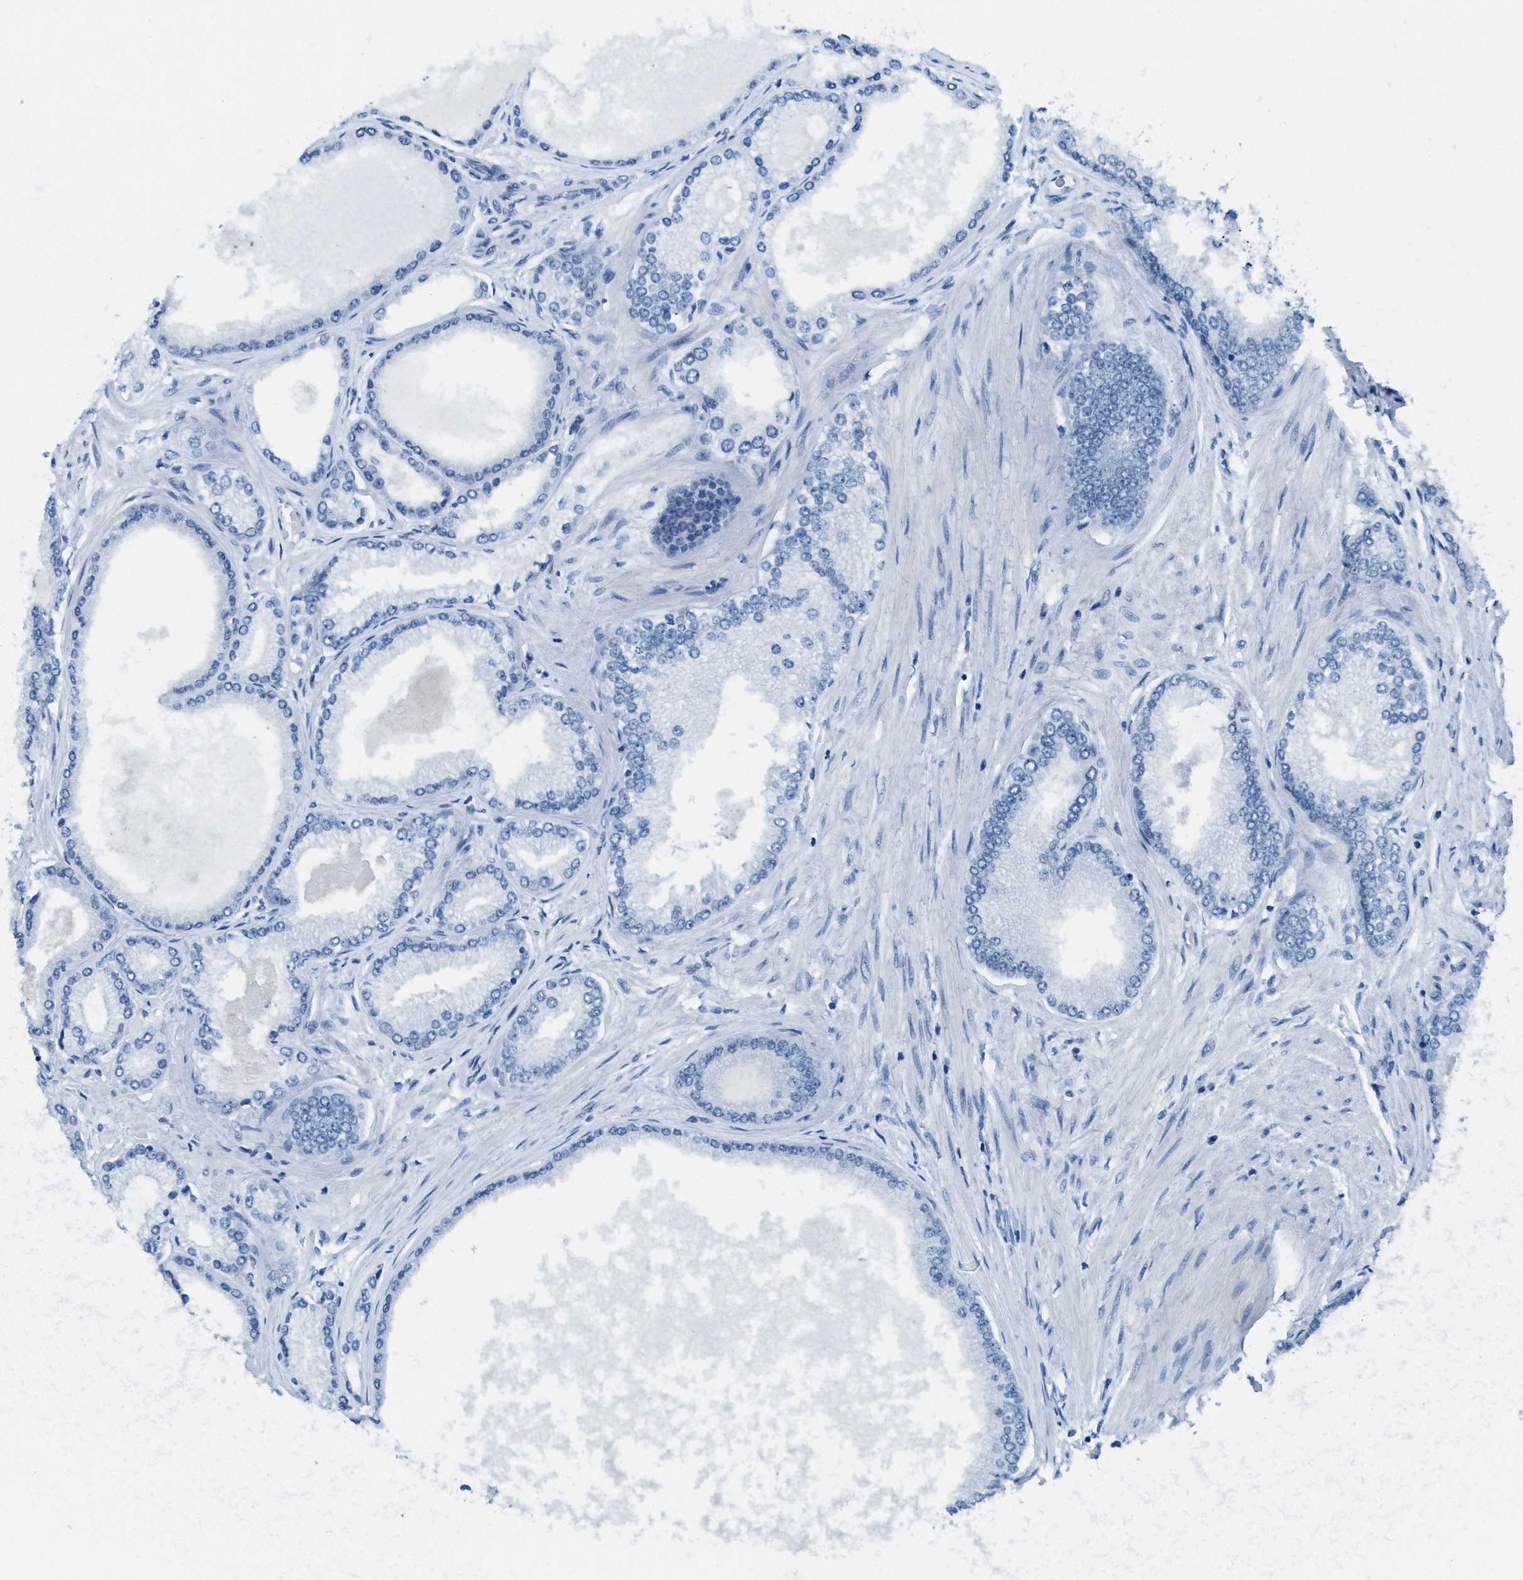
{"staining": {"intensity": "negative", "quantity": "none", "location": "none"}, "tissue": "prostate cancer", "cell_type": "Tumor cells", "image_type": "cancer", "snomed": [{"axis": "morphology", "description": "Adenocarcinoma, High grade"}, {"axis": "topography", "description": "Prostate"}], "caption": "Prostate high-grade adenocarcinoma was stained to show a protein in brown. There is no significant positivity in tumor cells.", "gene": "TTC13", "patient": {"sex": "male", "age": 61}}